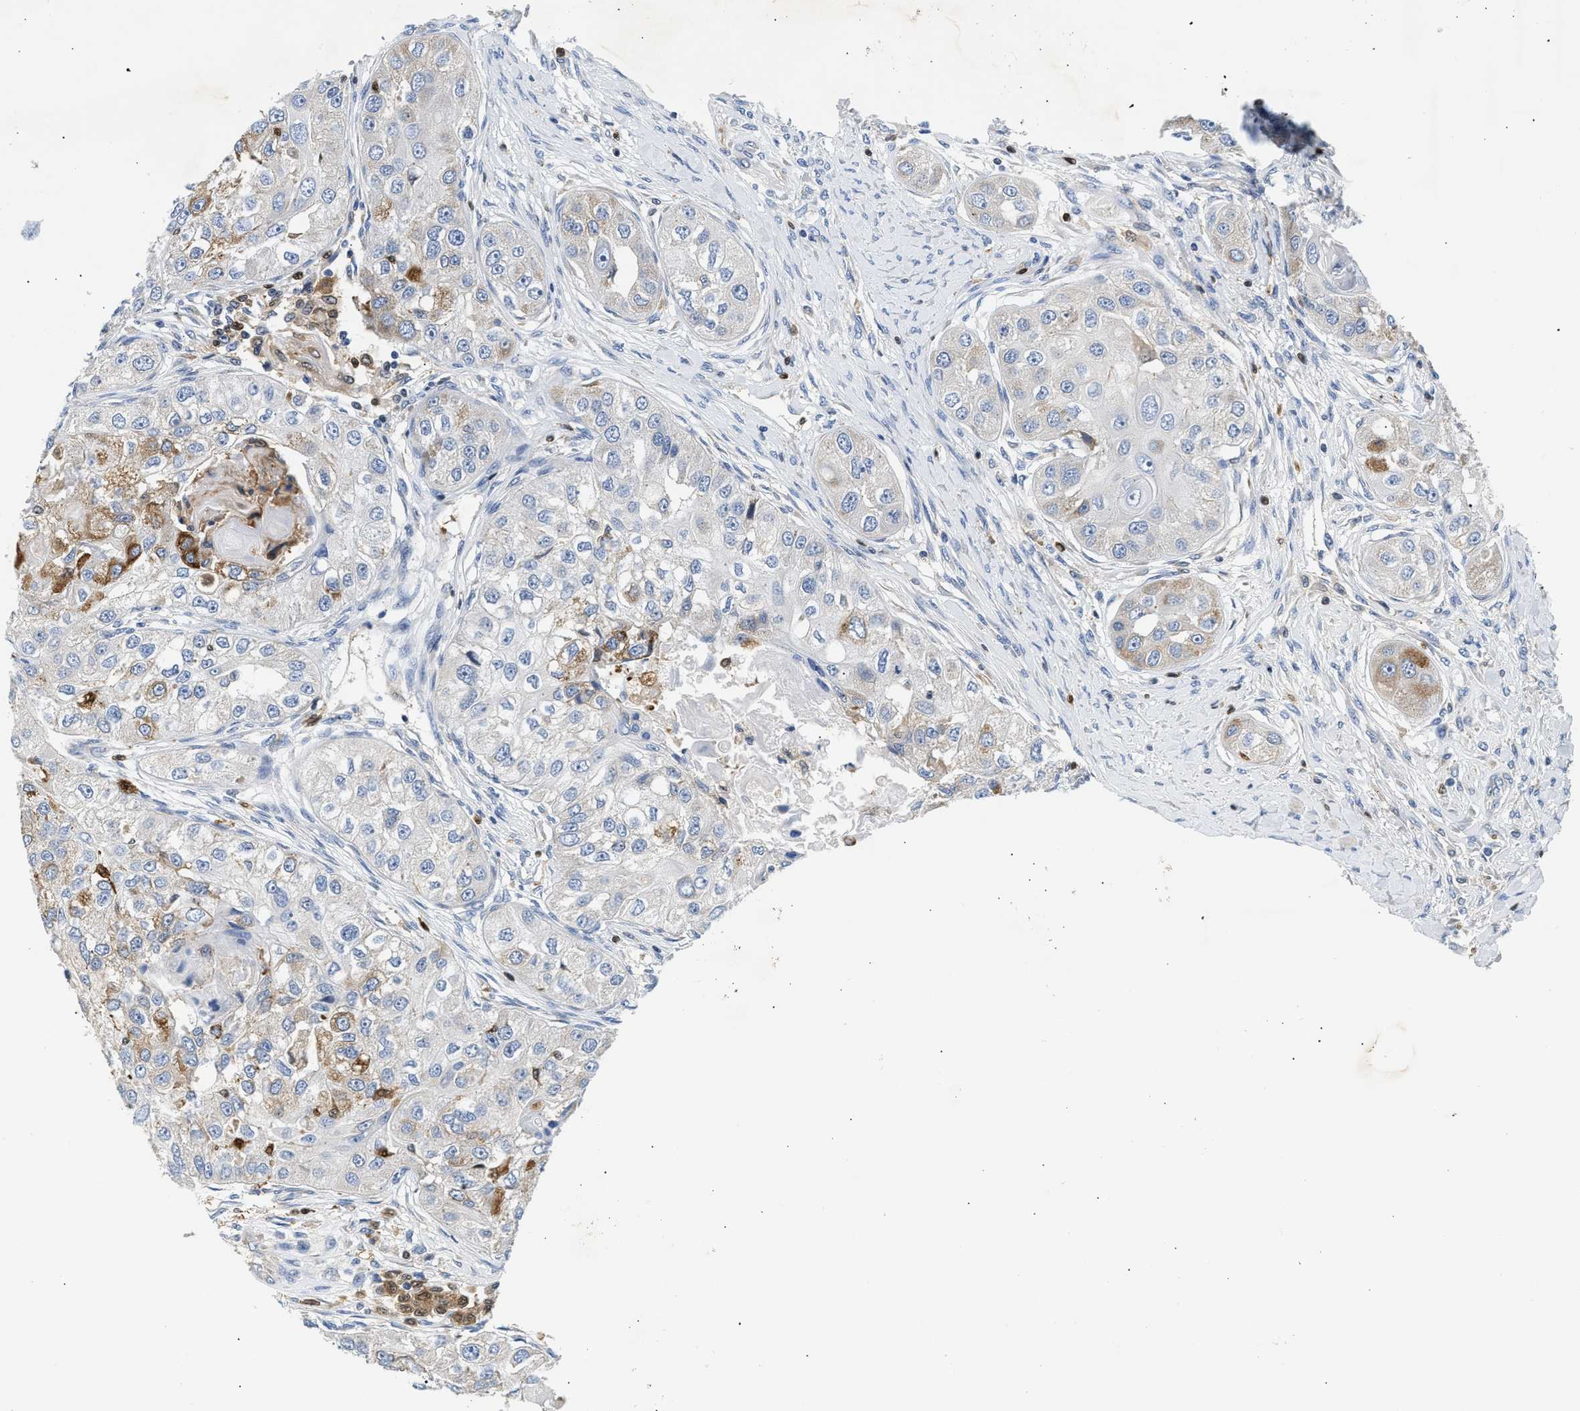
{"staining": {"intensity": "moderate", "quantity": "<25%", "location": "cytoplasmic/membranous"}, "tissue": "head and neck cancer", "cell_type": "Tumor cells", "image_type": "cancer", "snomed": [{"axis": "morphology", "description": "Normal tissue, NOS"}, {"axis": "morphology", "description": "Squamous cell carcinoma, NOS"}, {"axis": "topography", "description": "Skeletal muscle"}, {"axis": "topography", "description": "Head-Neck"}], "caption": "Immunohistochemistry histopathology image of human head and neck cancer stained for a protein (brown), which displays low levels of moderate cytoplasmic/membranous expression in approximately <25% of tumor cells.", "gene": "SLIT2", "patient": {"sex": "male", "age": 51}}